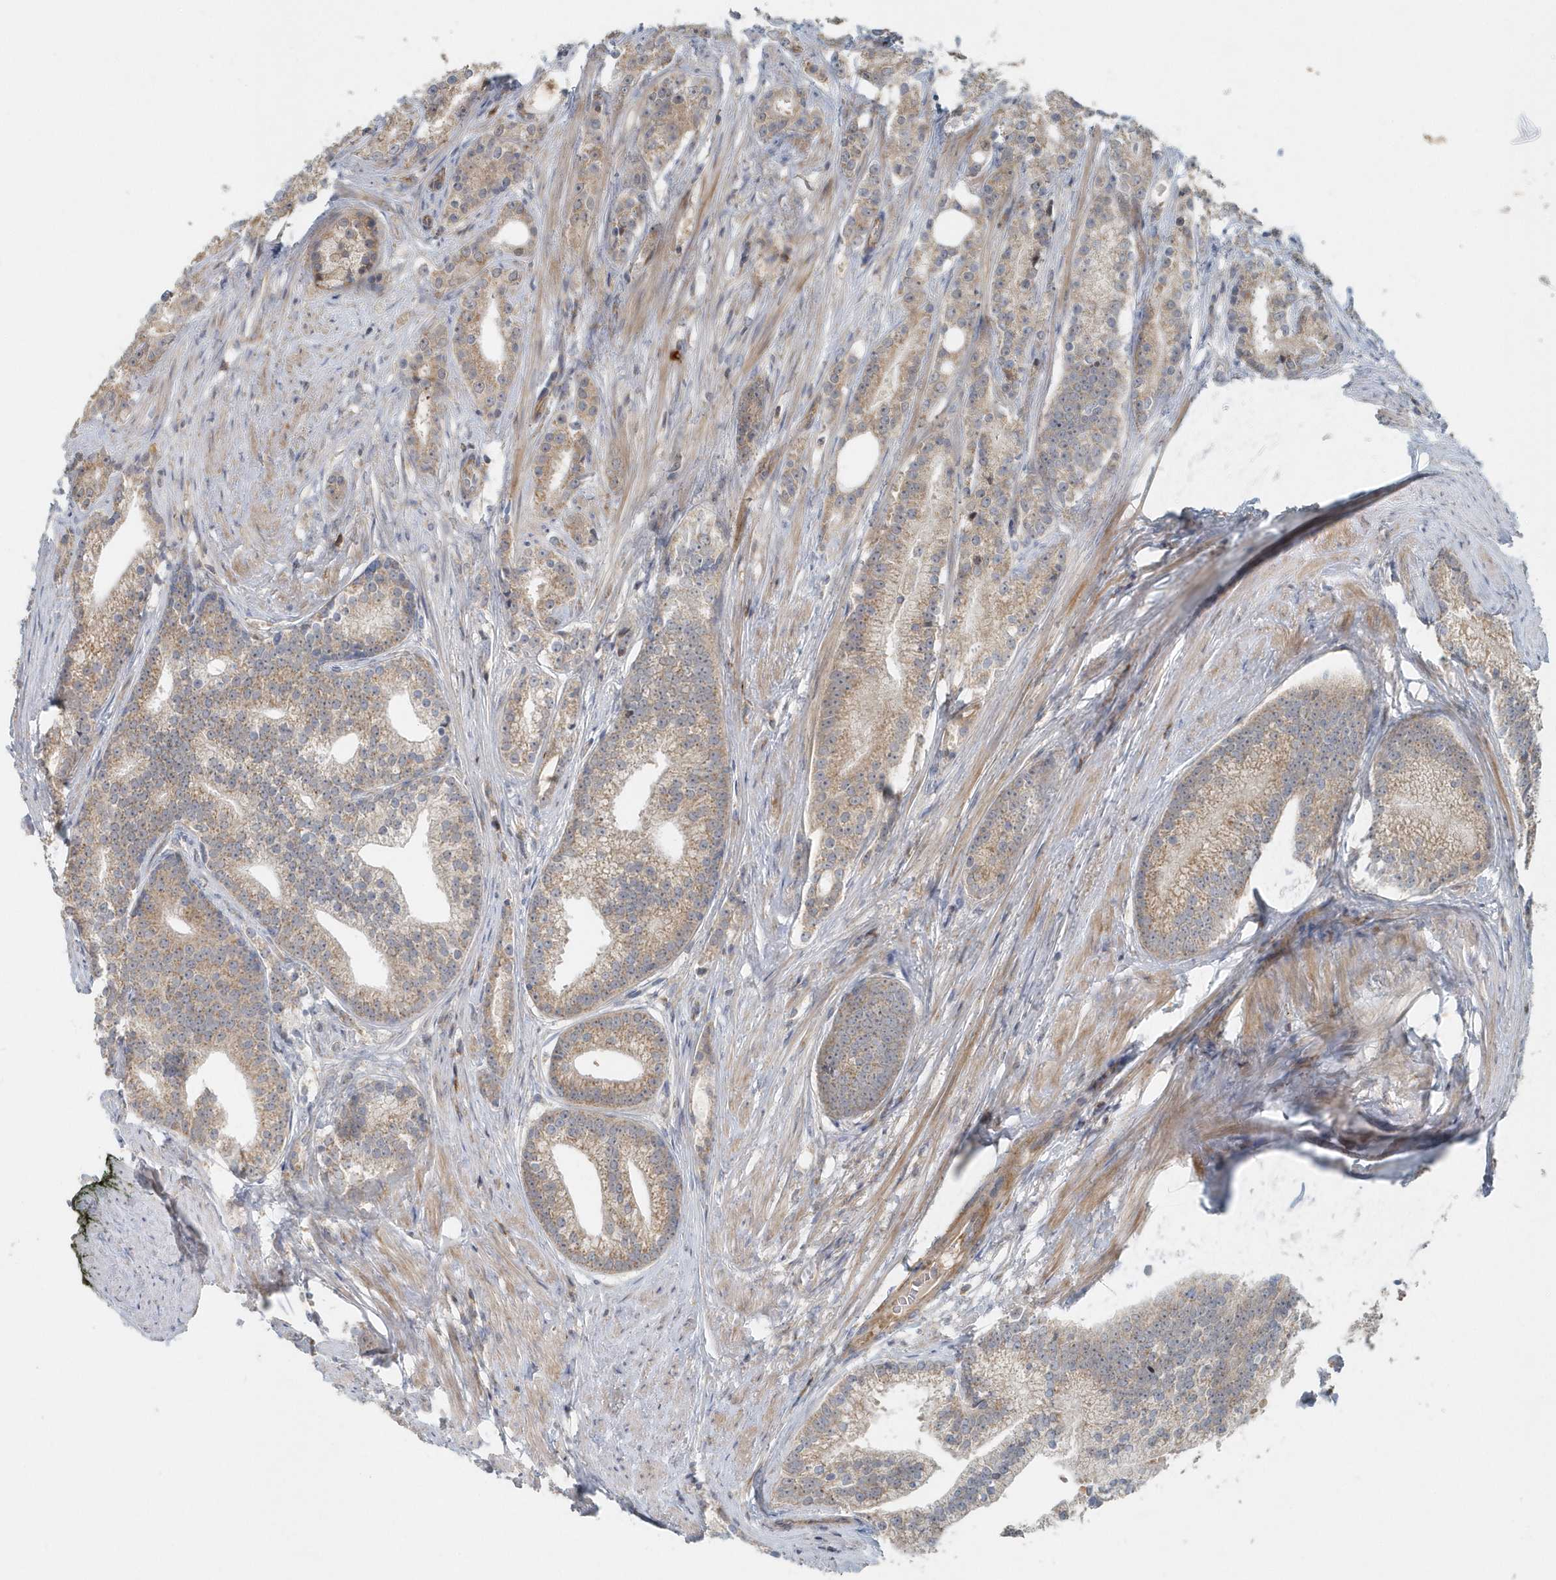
{"staining": {"intensity": "weak", "quantity": ">75%", "location": "cytoplasmic/membranous"}, "tissue": "prostate cancer", "cell_type": "Tumor cells", "image_type": "cancer", "snomed": [{"axis": "morphology", "description": "Adenocarcinoma, Low grade"}, {"axis": "topography", "description": "Prostate"}], "caption": "Protein staining of prostate cancer tissue shows weak cytoplasmic/membranous expression in approximately >75% of tumor cells.", "gene": "MMUT", "patient": {"sex": "male", "age": 71}}